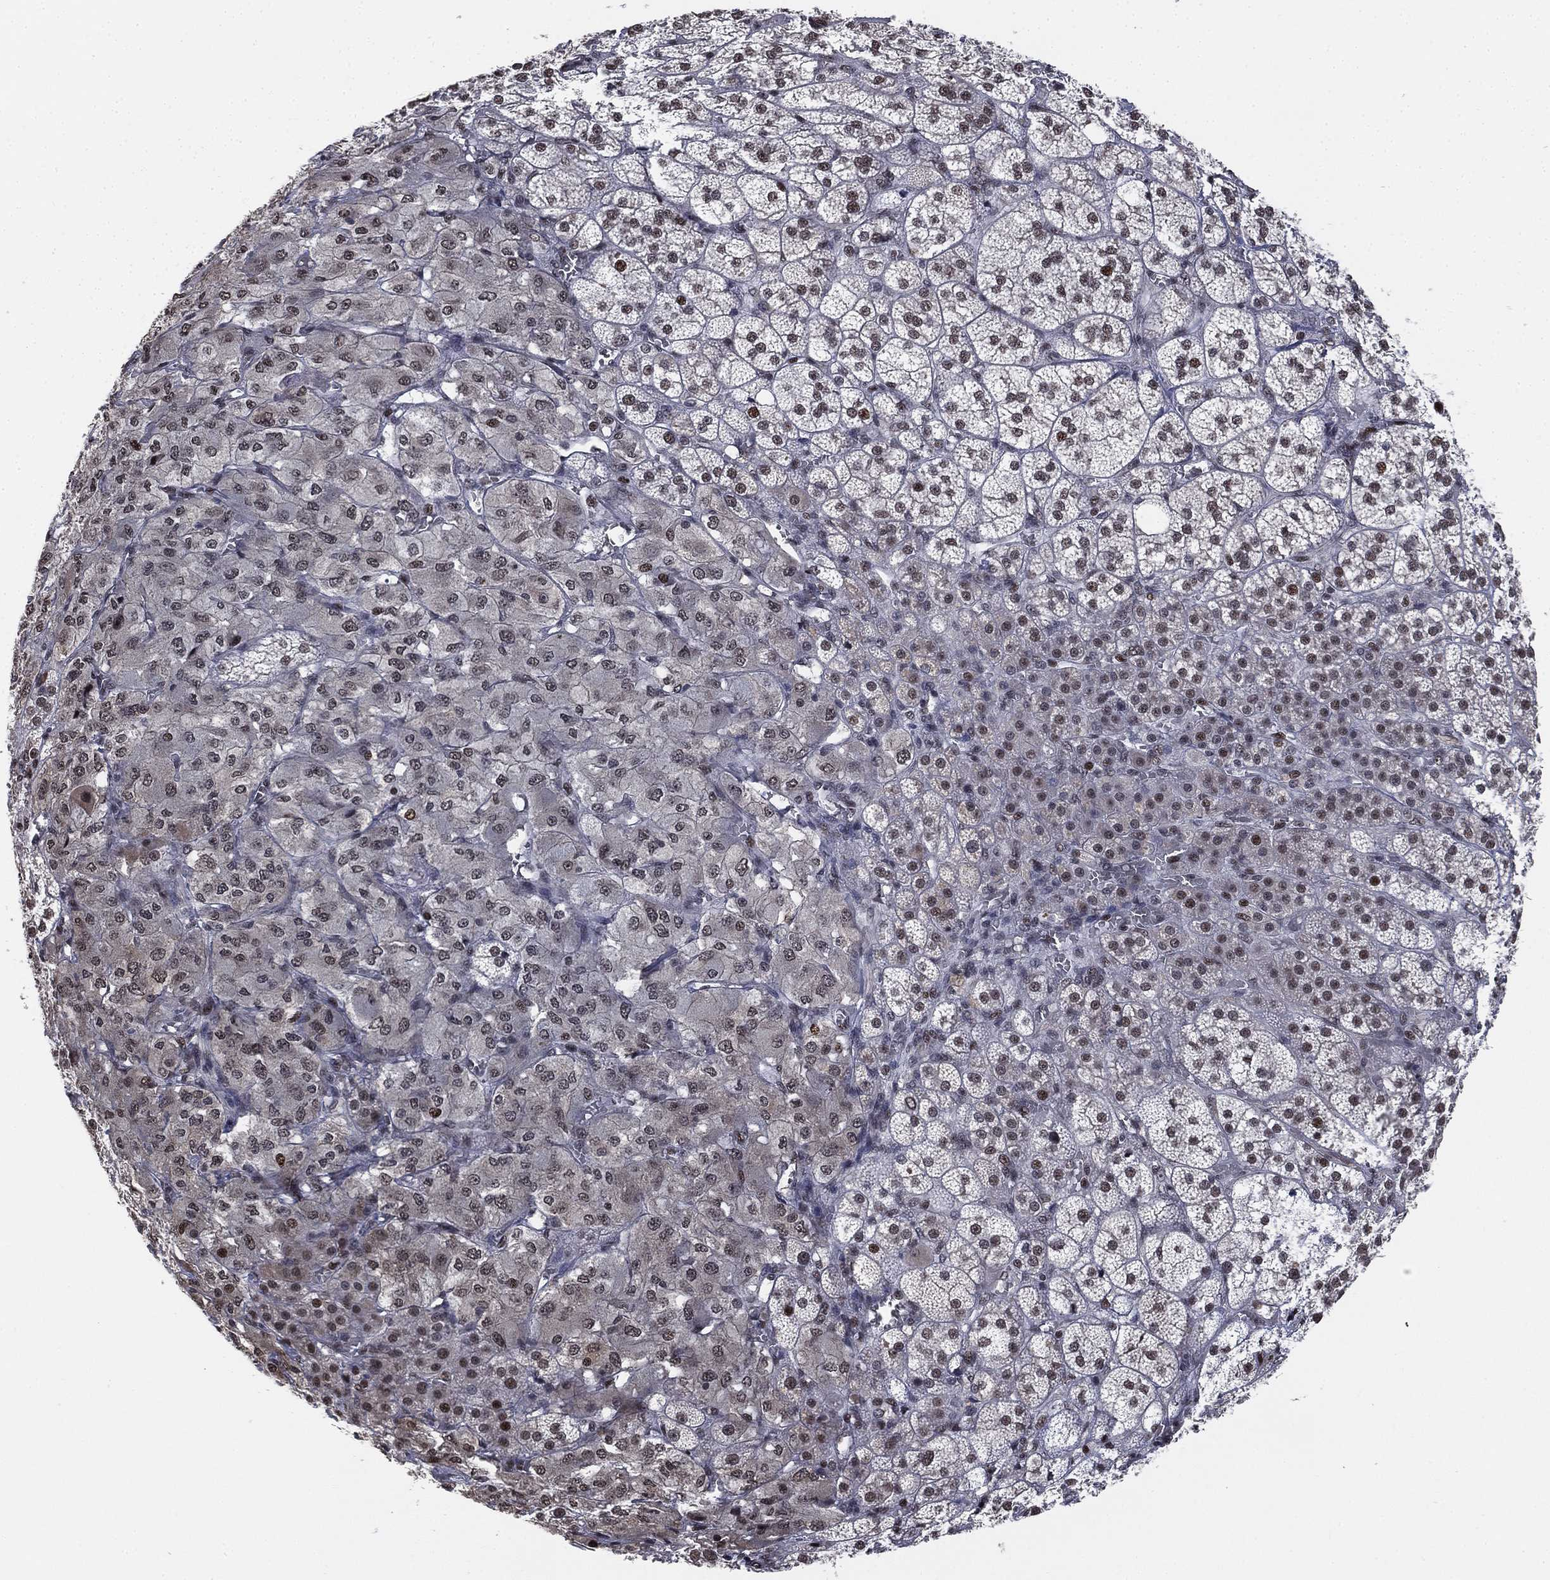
{"staining": {"intensity": "strong", "quantity": "25%-75%", "location": "nuclear"}, "tissue": "adrenal gland", "cell_type": "Glandular cells", "image_type": "normal", "snomed": [{"axis": "morphology", "description": "Normal tissue, NOS"}, {"axis": "topography", "description": "Adrenal gland"}], "caption": "Immunohistochemical staining of unremarkable adrenal gland reveals strong nuclear protein staining in about 25%-75% of glandular cells. The protein is stained brown, and the nuclei are stained in blue (DAB IHC with brightfield microscopy, high magnification).", "gene": "ZSCAN30", "patient": {"sex": "female", "age": 60}}